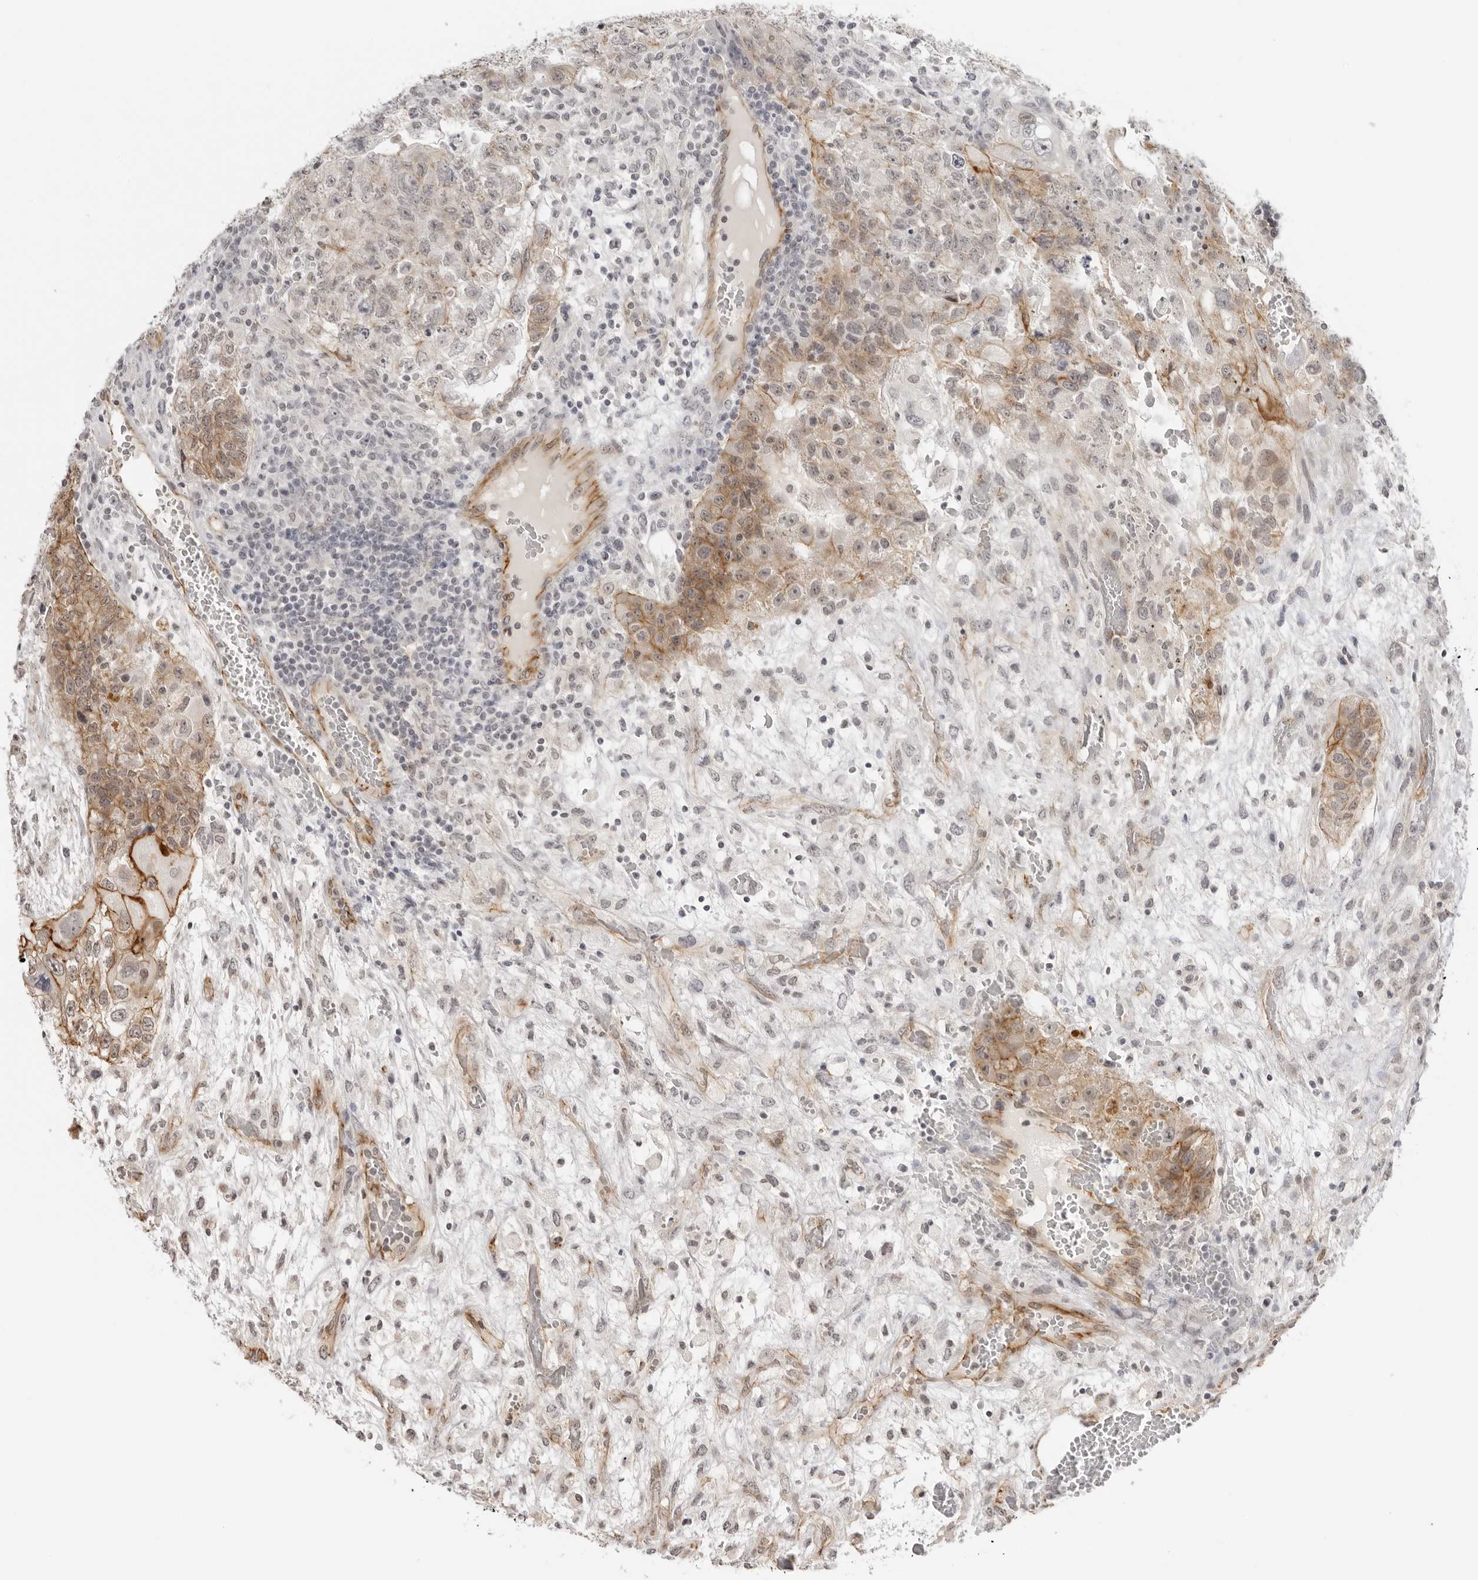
{"staining": {"intensity": "moderate", "quantity": "25%-75%", "location": "cytoplasmic/membranous"}, "tissue": "testis cancer", "cell_type": "Tumor cells", "image_type": "cancer", "snomed": [{"axis": "morphology", "description": "Carcinoma, Embryonal, NOS"}, {"axis": "topography", "description": "Testis"}], "caption": "Tumor cells demonstrate moderate cytoplasmic/membranous expression in about 25%-75% of cells in testis cancer (embryonal carcinoma).", "gene": "TRAPPC3", "patient": {"sex": "male", "age": 36}}